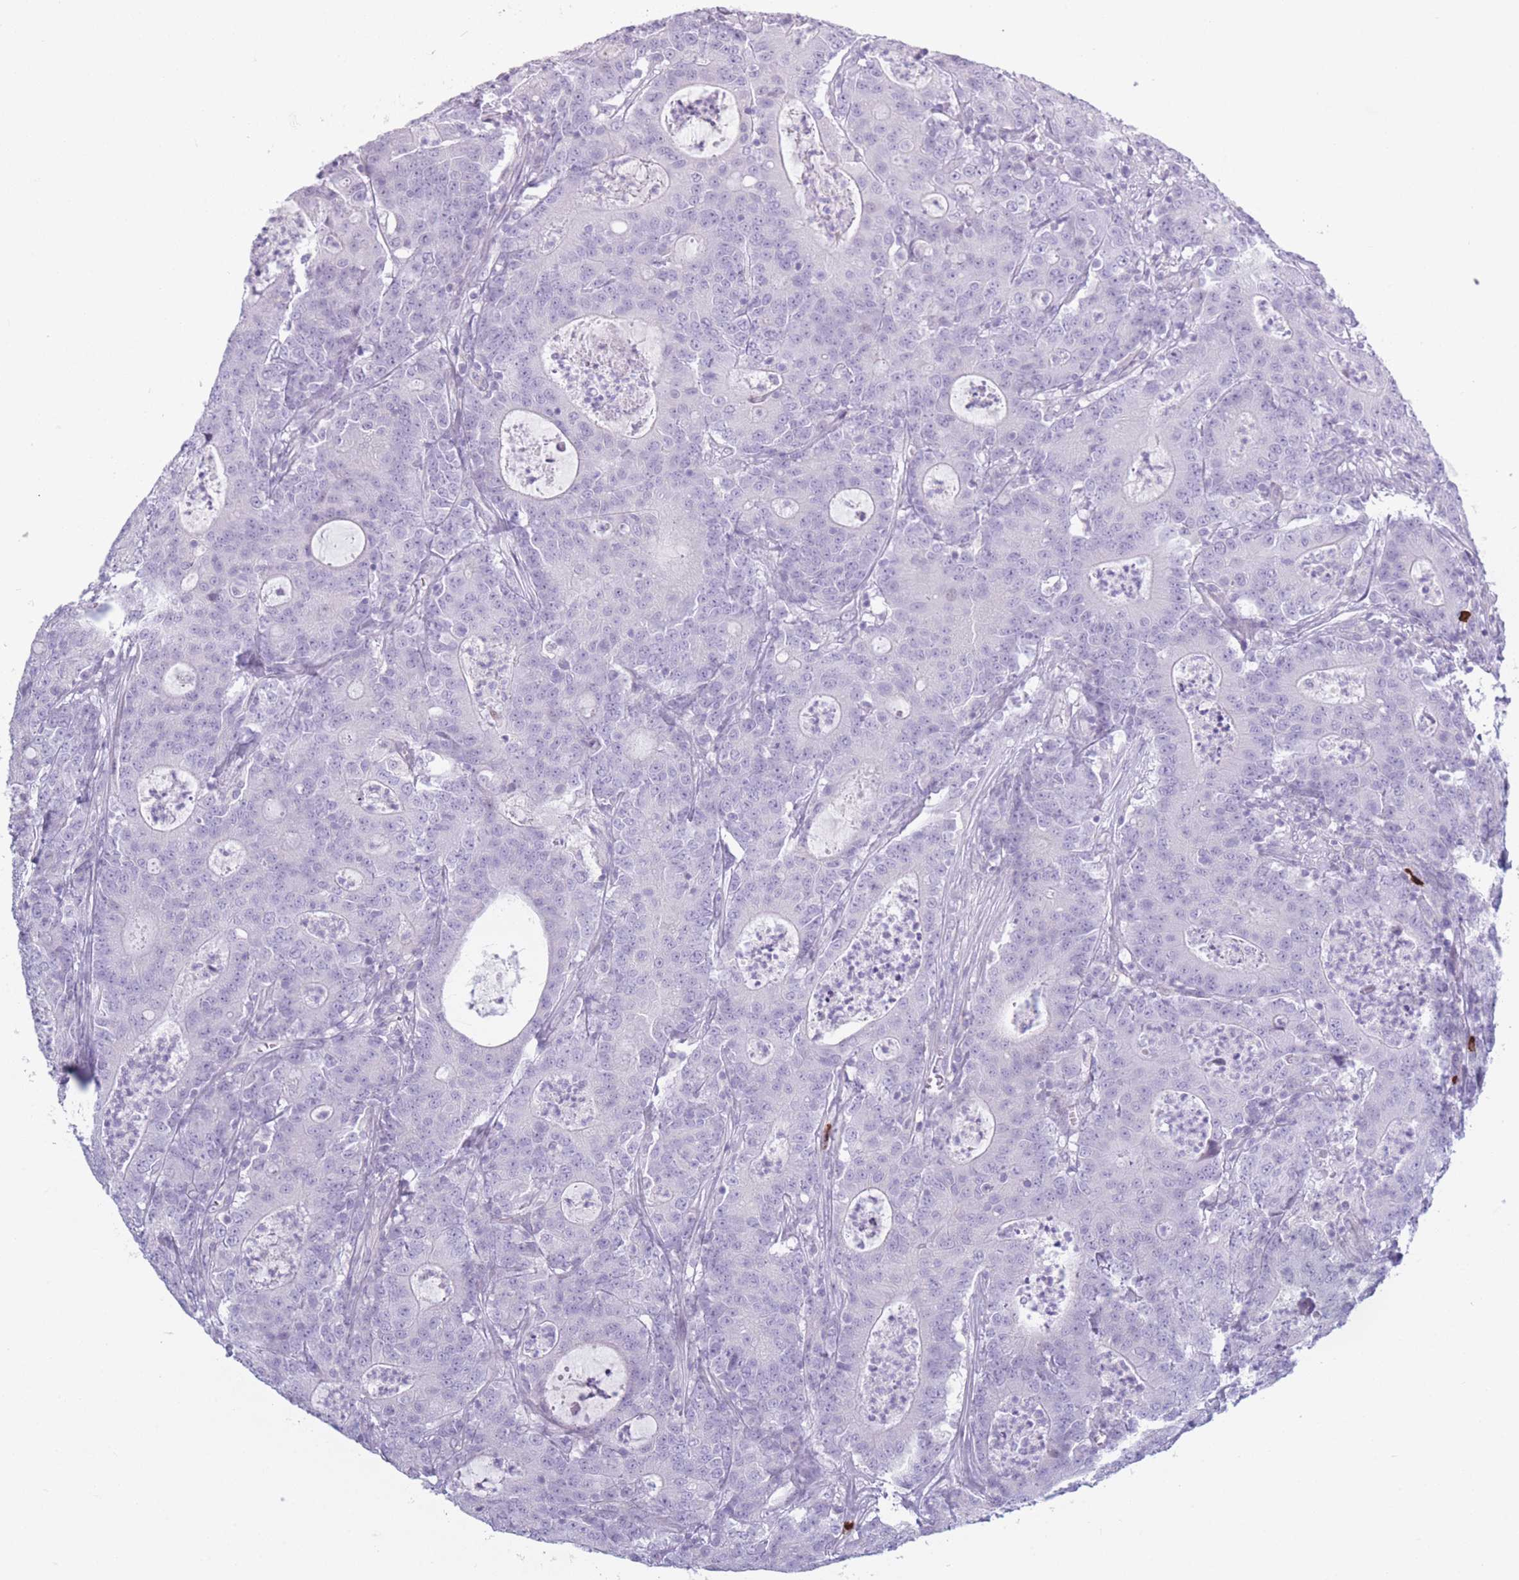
{"staining": {"intensity": "negative", "quantity": "none", "location": "none"}, "tissue": "colorectal cancer", "cell_type": "Tumor cells", "image_type": "cancer", "snomed": [{"axis": "morphology", "description": "Adenocarcinoma, NOS"}, {"axis": "topography", "description": "Colon"}], "caption": "Immunohistochemistry (IHC) photomicrograph of human adenocarcinoma (colorectal) stained for a protein (brown), which reveals no staining in tumor cells.", "gene": "PLEKHG2", "patient": {"sex": "male", "age": 83}}